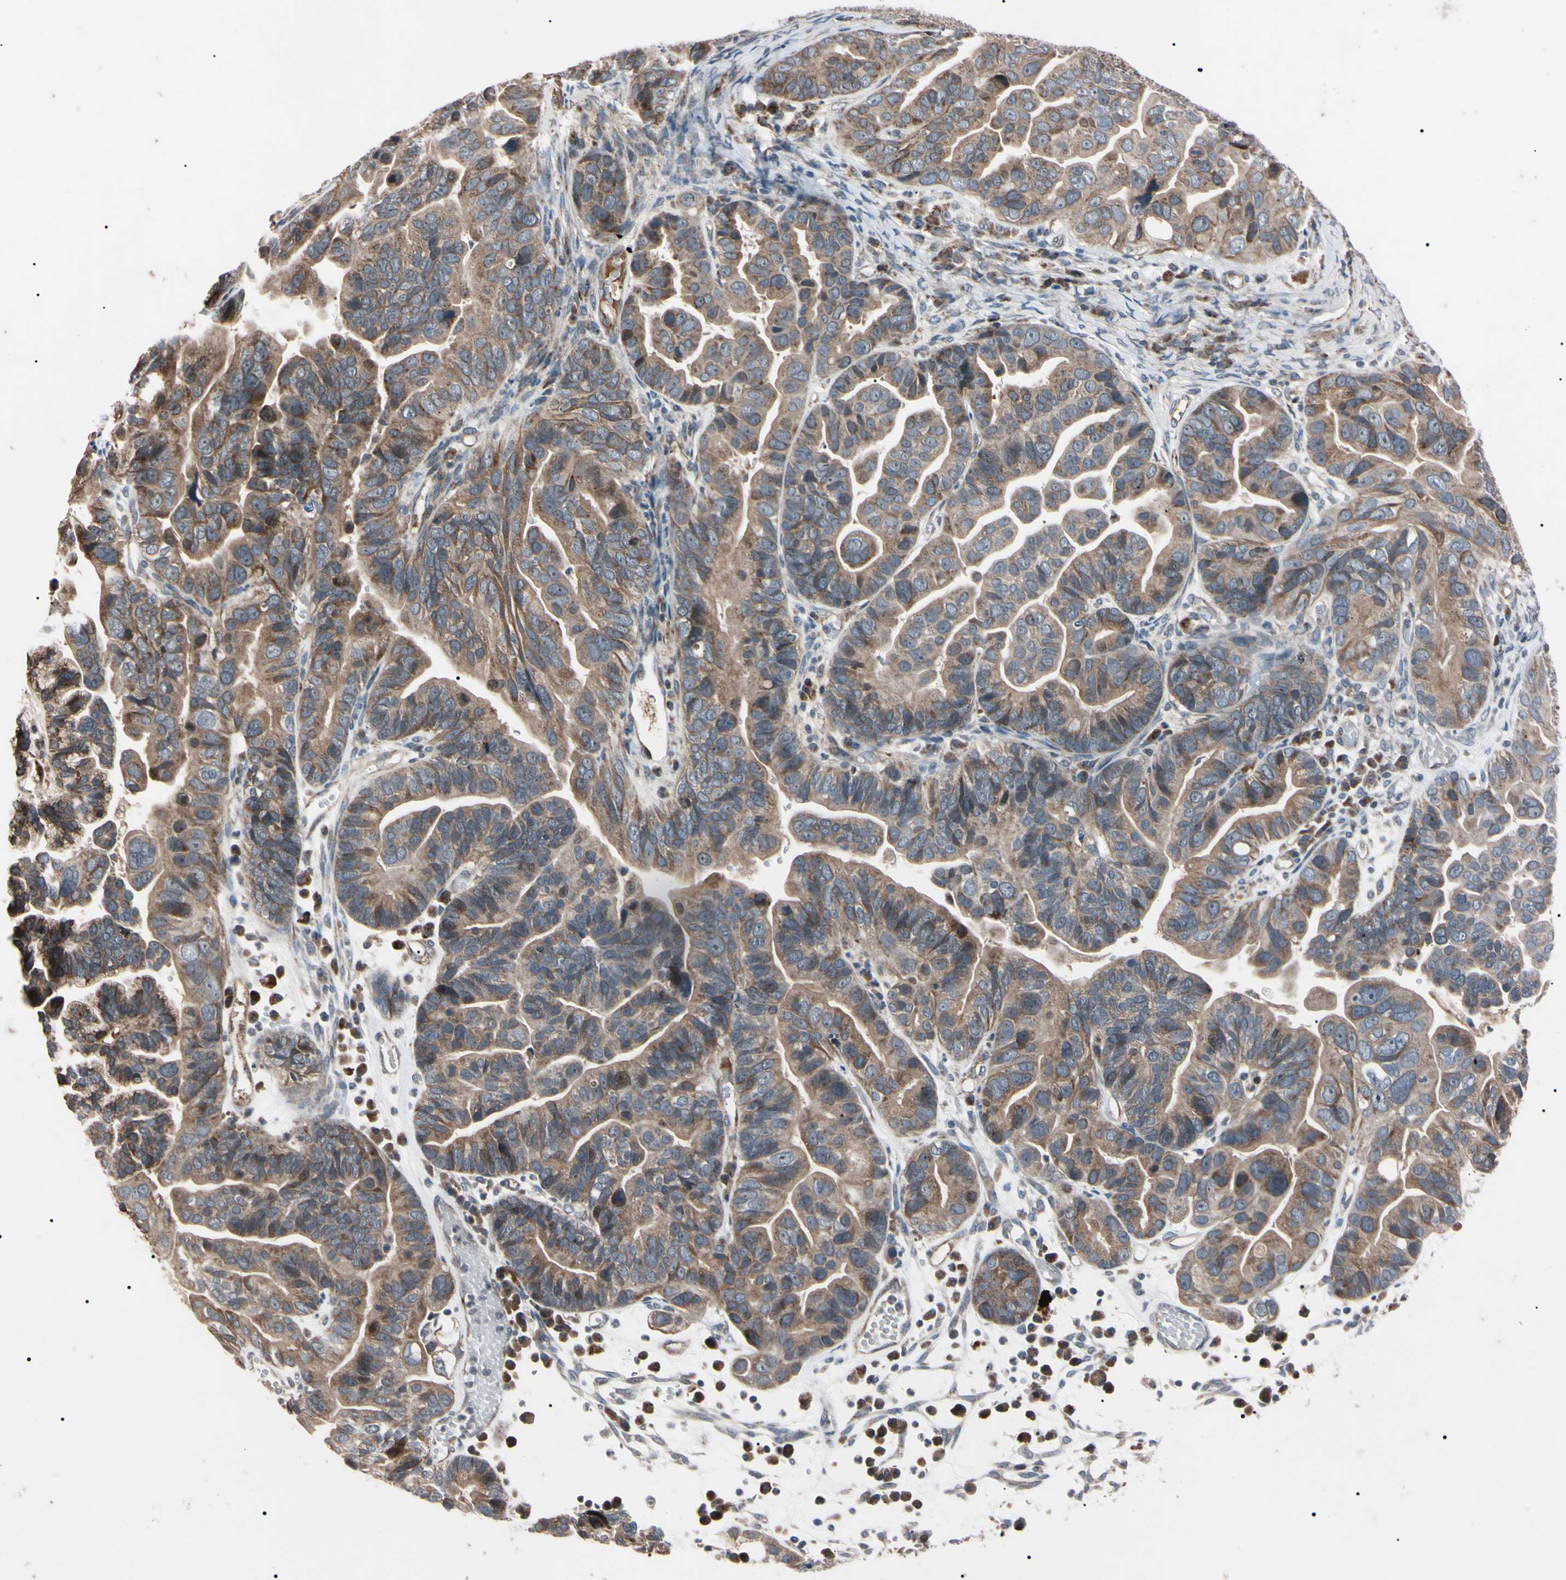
{"staining": {"intensity": "moderate", "quantity": ">75%", "location": "cytoplasmic/membranous"}, "tissue": "ovarian cancer", "cell_type": "Tumor cells", "image_type": "cancer", "snomed": [{"axis": "morphology", "description": "Cystadenocarcinoma, serous, NOS"}, {"axis": "topography", "description": "Ovary"}], "caption": "Ovarian serous cystadenocarcinoma stained for a protein (brown) shows moderate cytoplasmic/membranous positive staining in approximately >75% of tumor cells.", "gene": "TNFRSF1A", "patient": {"sex": "female", "age": 56}}